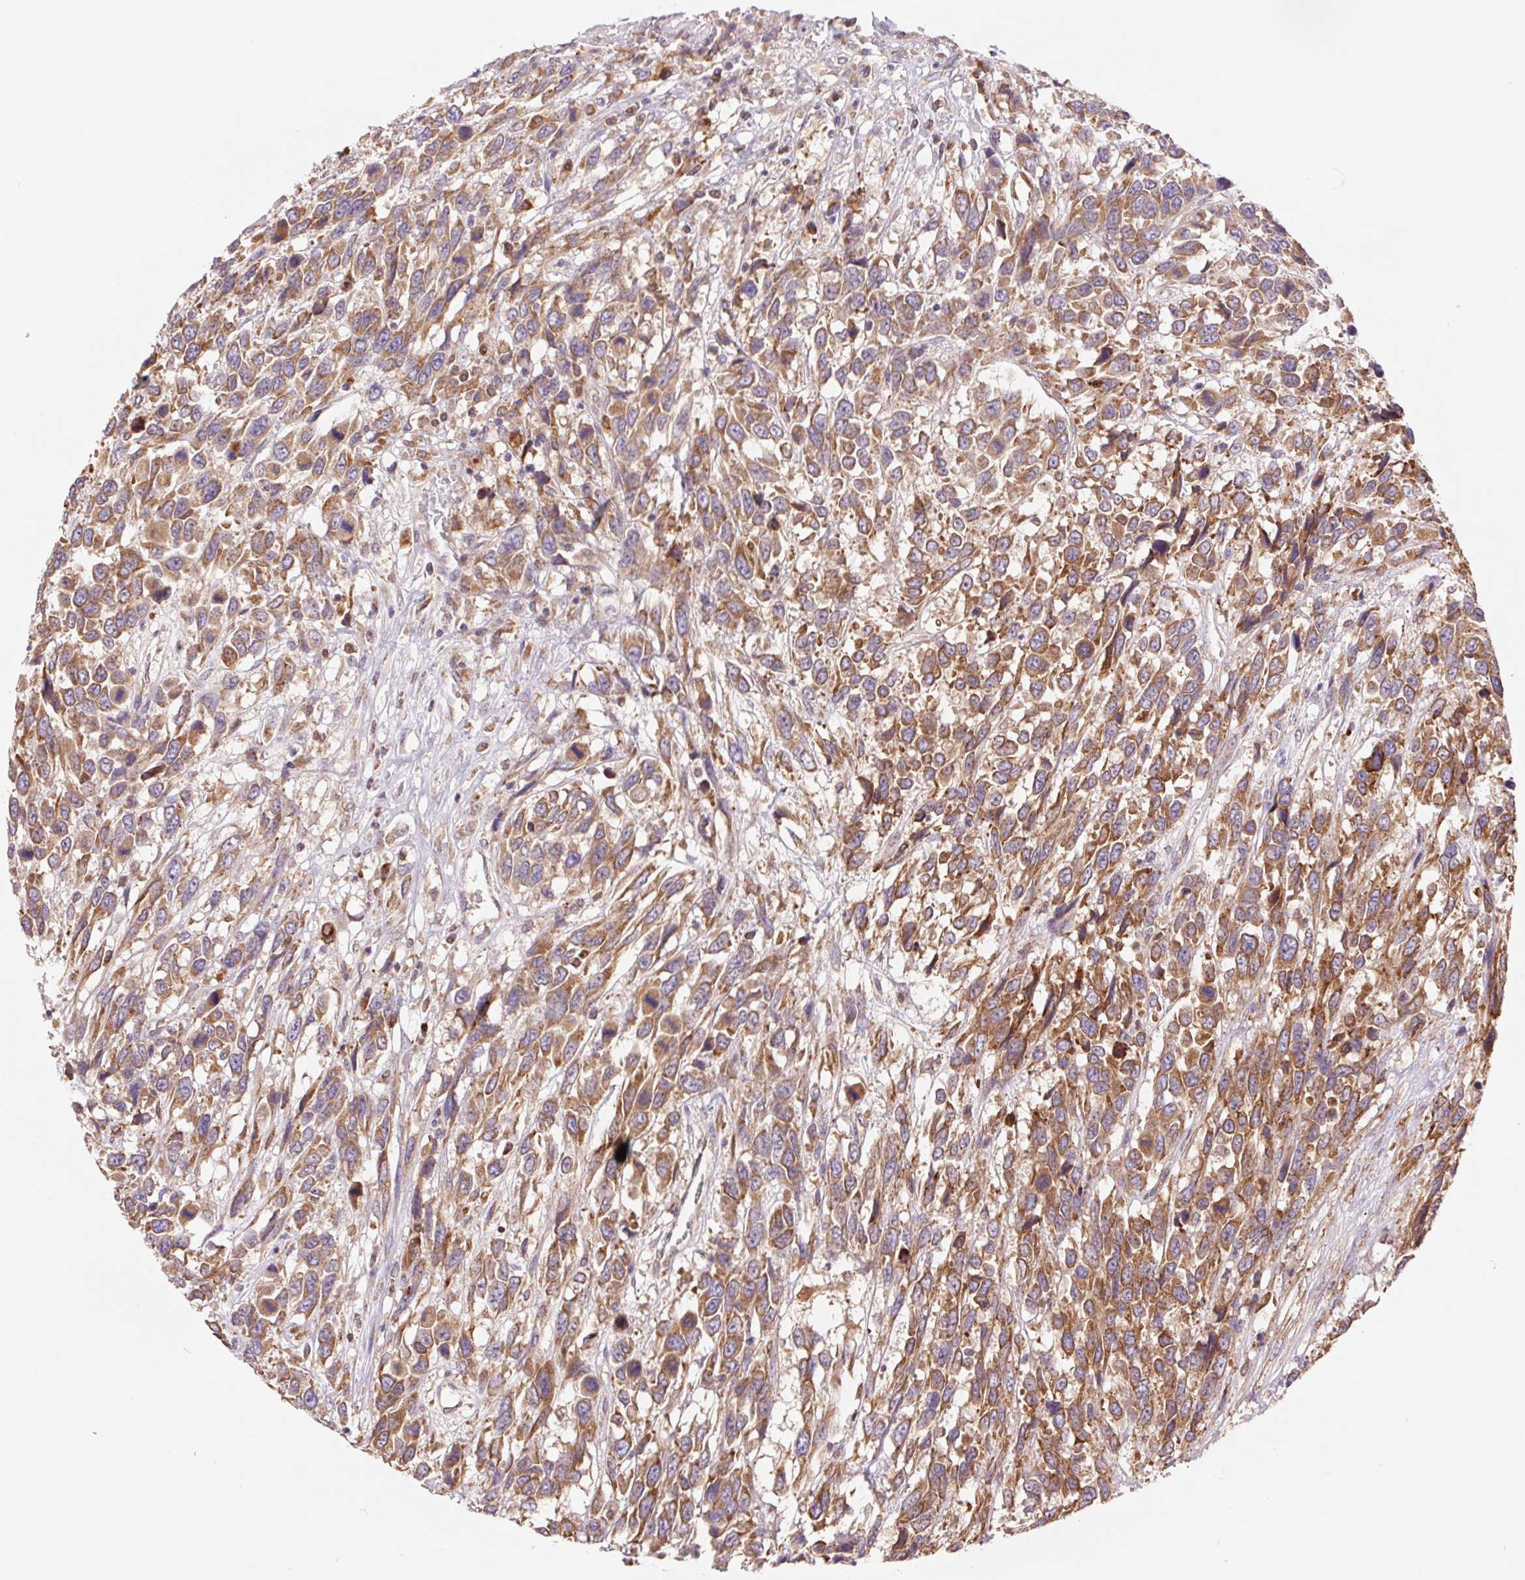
{"staining": {"intensity": "moderate", "quantity": ">75%", "location": "cytoplasmic/membranous"}, "tissue": "urothelial cancer", "cell_type": "Tumor cells", "image_type": "cancer", "snomed": [{"axis": "morphology", "description": "Urothelial carcinoma, High grade"}, {"axis": "topography", "description": "Urinary bladder"}], "caption": "A brown stain labels moderate cytoplasmic/membranous expression of a protein in human urothelial cancer tumor cells.", "gene": "KLHL20", "patient": {"sex": "female", "age": 70}}